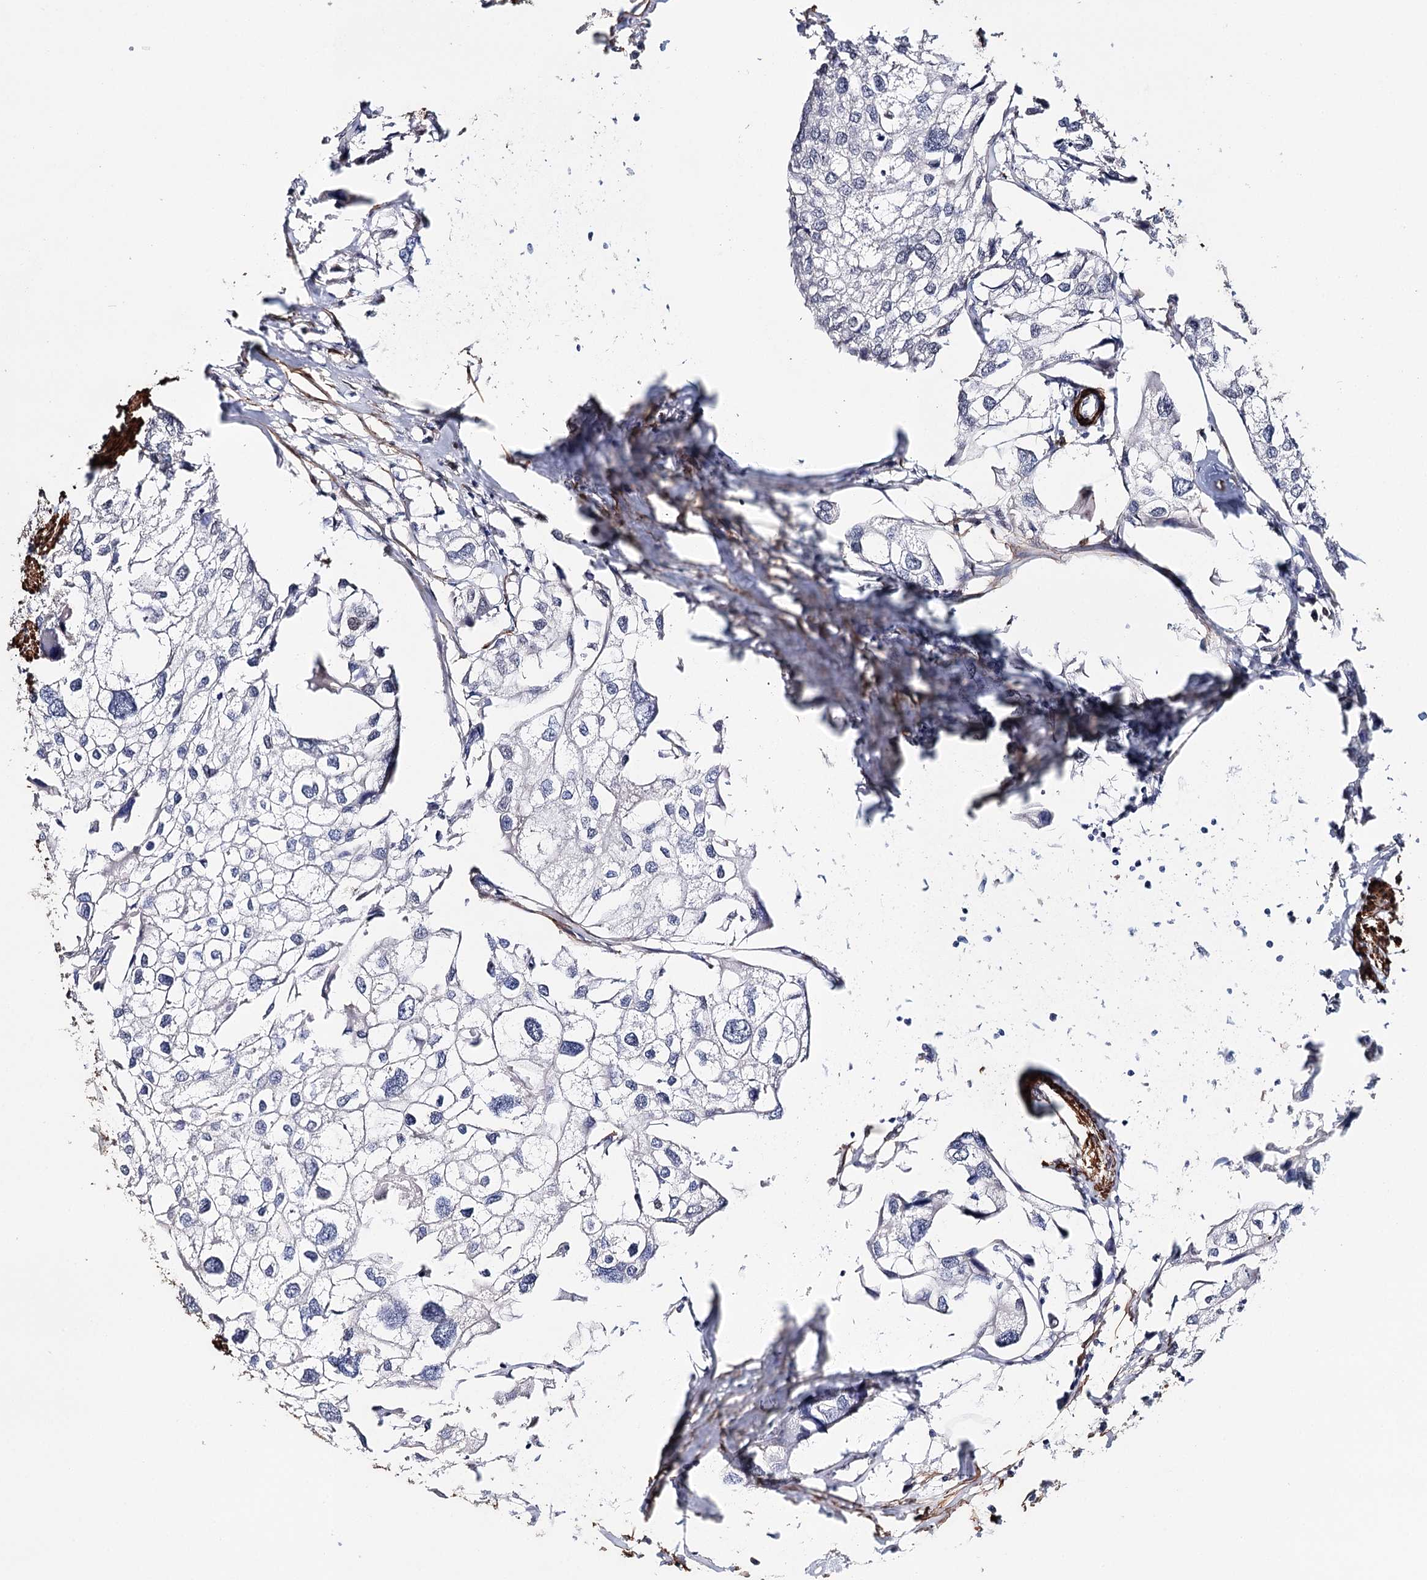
{"staining": {"intensity": "negative", "quantity": "none", "location": "none"}, "tissue": "urothelial cancer", "cell_type": "Tumor cells", "image_type": "cancer", "snomed": [{"axis": "morphology", "description": "Urothelial carcinoma, High grade"}, {"axis": "topography", "description": "Urinary bladder"}], "caption": "This is an immunohistochemistry image of urothelial cancer. There is no staining in tumor cells.", "gene": "CFAP46", "patient": {"sex": "male", "age": 64}}